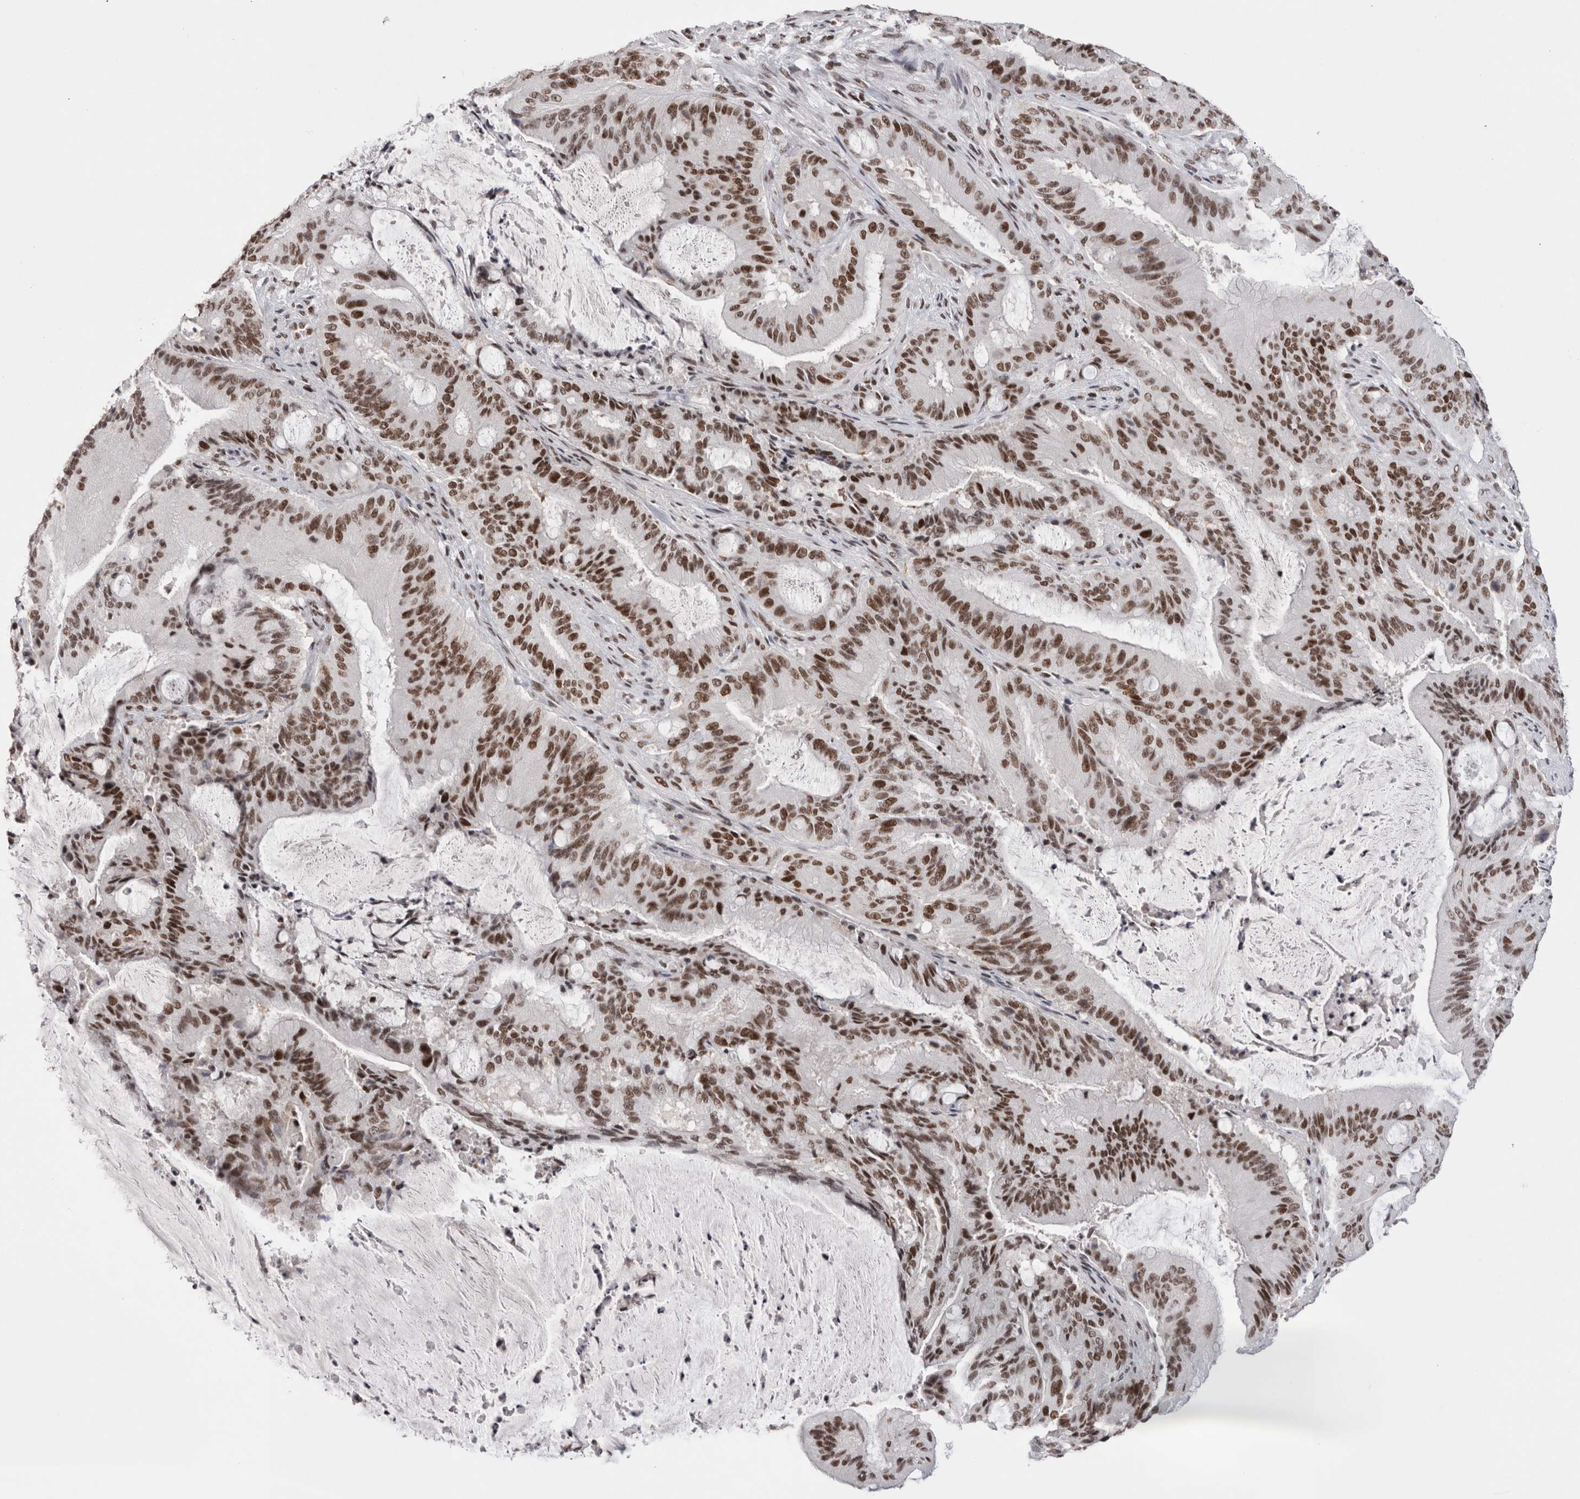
{"staining": {"intensity": "moderate", "quantity": ">75%", "location": "nuclear"}, "tissue": "liver cancer", "cell_type": "Tumor cells", "image_type": "cancer", "snomed": [{"axis": "morphology", "description": "Normal tissue, NOS"}, {"axis": "morphology", "description": "Cholangiocarcinoma"}, {"axis": "topography", "description": "Liver"}, {"axis": "topography", "description": "Peripheral nerve tissue"}], "caption": "Liver cholangiocarcinoma stained with a protein marker exhibits moderate staining in tumor cells.", "gene": "SMC1A", "patient": {"sex": "female", "age": 73}}